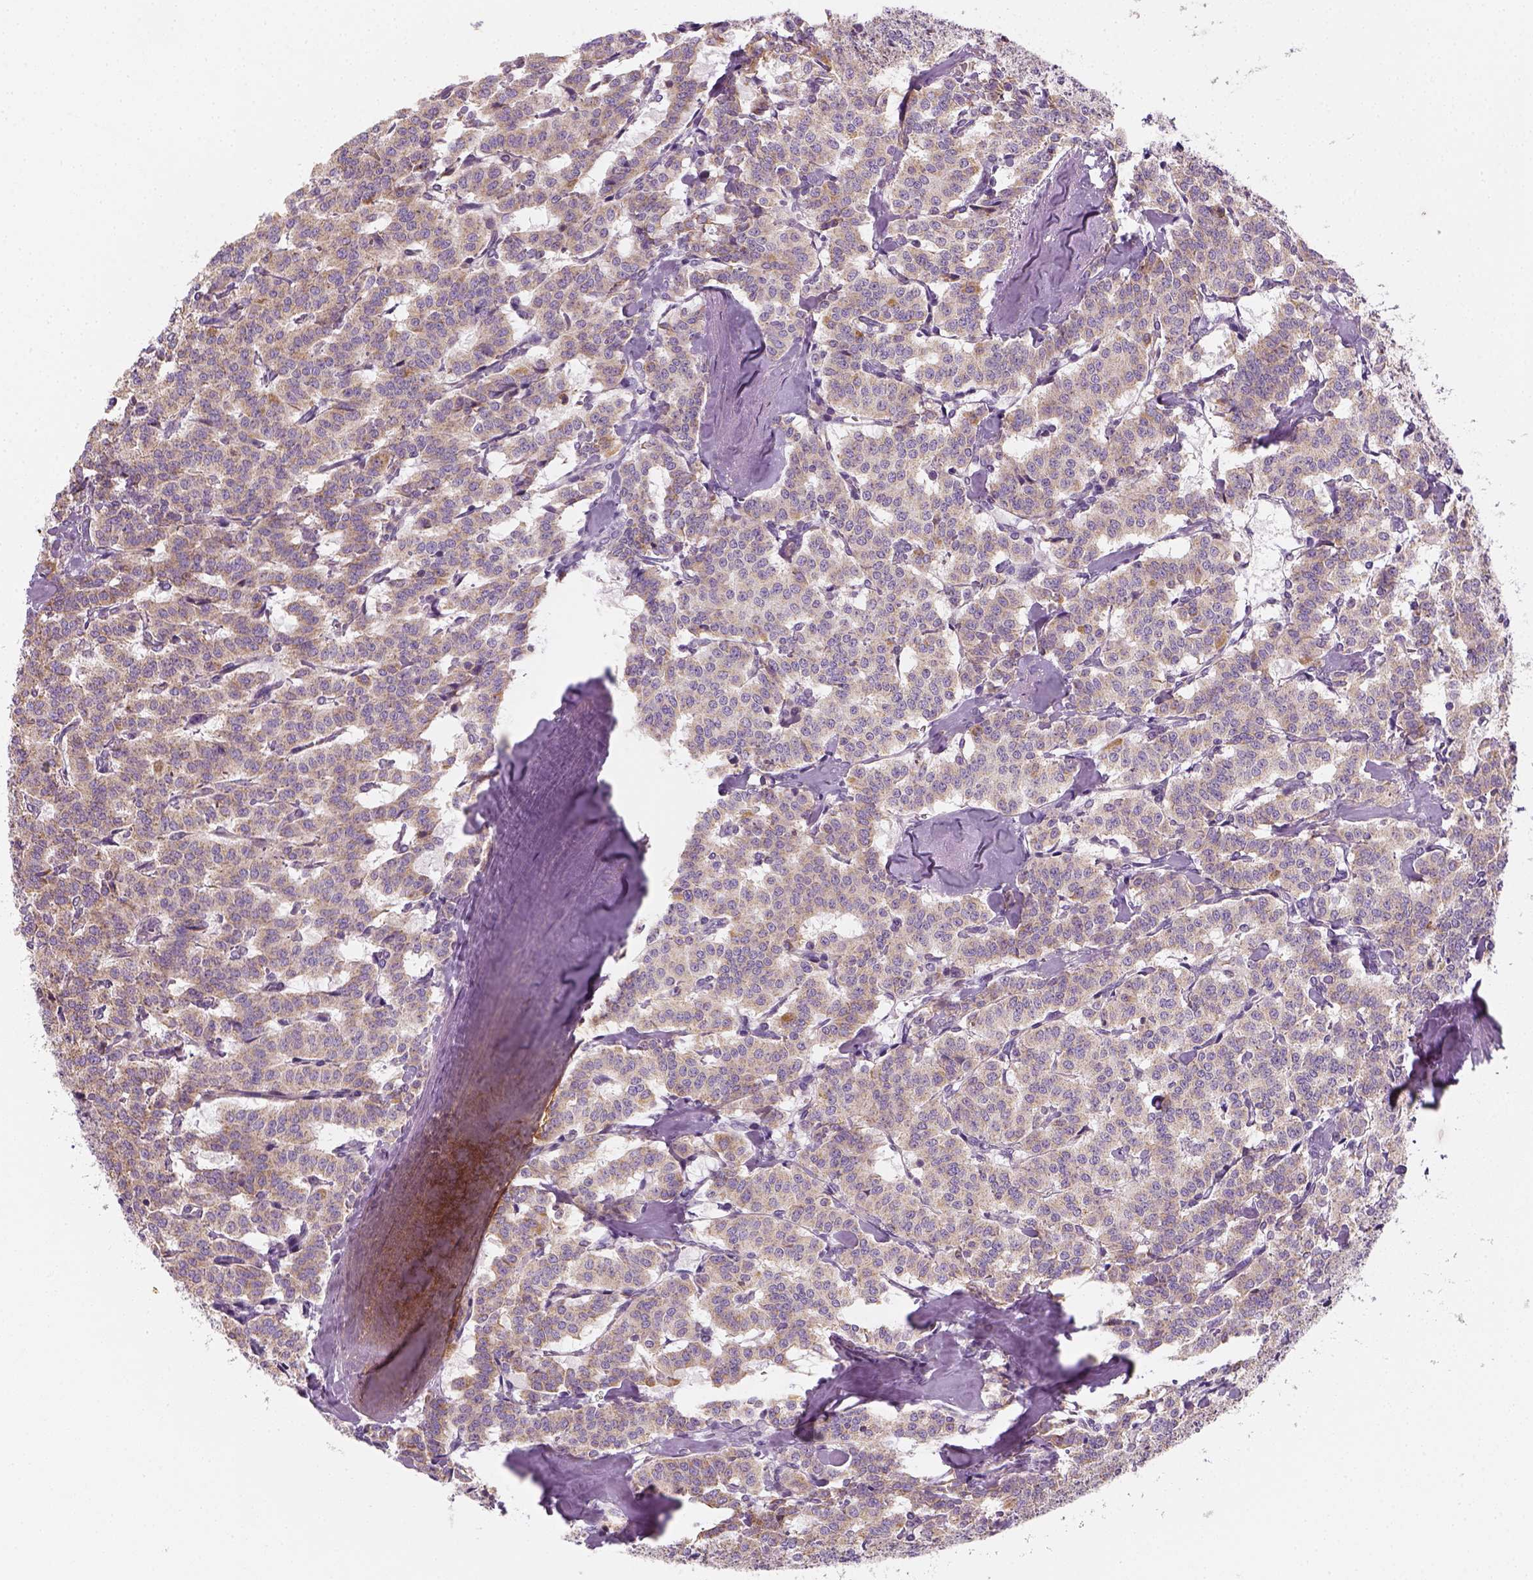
{"staining": {"intensity": "weak", "quantity": "25%-75%", "location": "cytoplasmic/membranous"}, "tissue": "carcinoid", "cell_type": "Tumor cells", "image_type": "cancer", "snomed": [{"axis": "morphology", "description": "Carcinoid, malignant, NOS"}, {"axis": "topography", "description": "Lung"}], "caption": "Carcinoid was stained to show a protein in brown. There is low levels of weak cytoplasmic/membranous staining in approximately 25%-75% of tumor cells.", "gene": "AWAT2", "patient": {"sex": "female", "age": 46}}